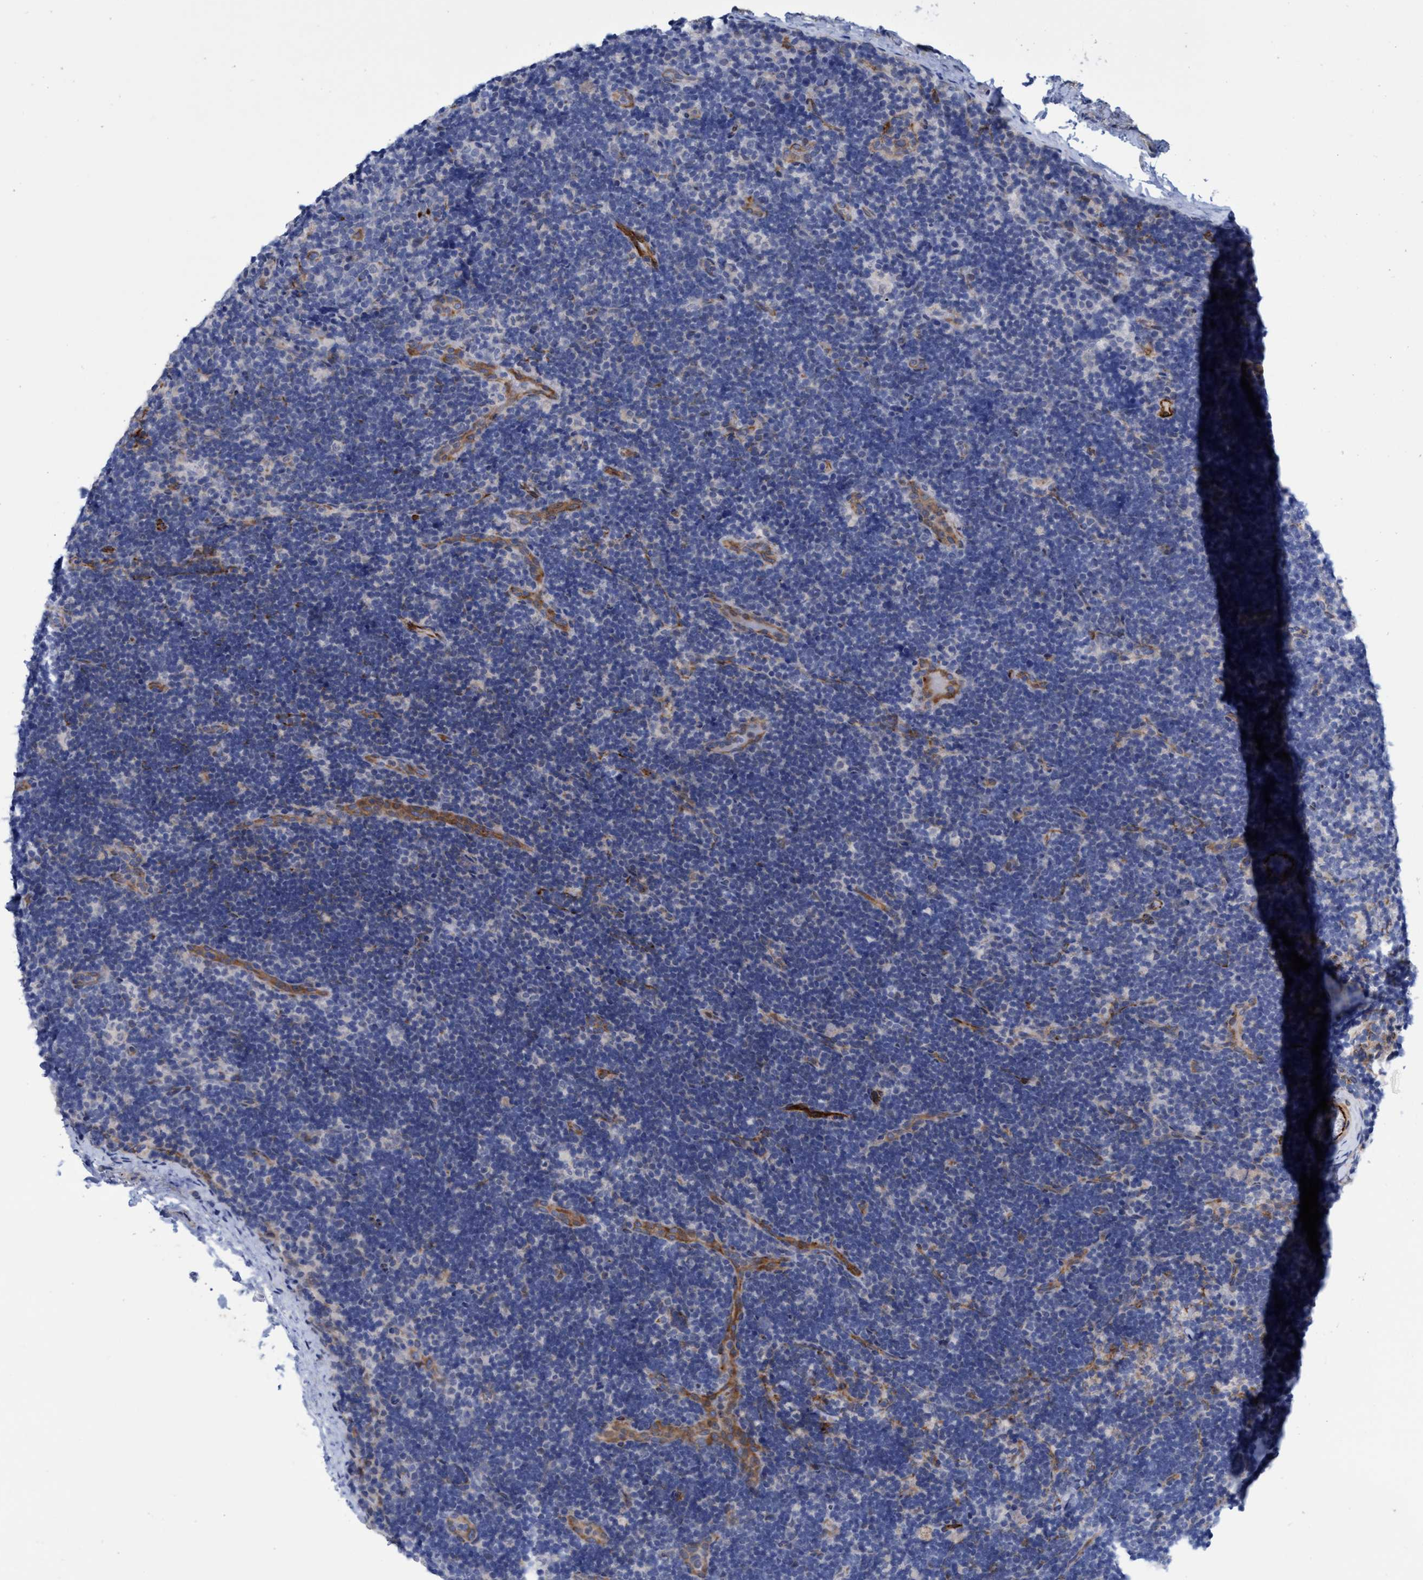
{"staining": {"intensity": "negative", "quantity": "none", "location": "none"}, "tissue": "lymph node", "cell_type": "Germinal center cells", "image_type": "normal", "snomed": [{"axis": "morphology", "description": "Normal tissue, NOS"}, {"axis": "topography", "description": "Lymph node"}], "caption": "The histopathology image exhibits no significant staining in germinal center cells of lymph node.", "gene": "SLC43A2", "patient": {"sex": "female", "age": 14}}